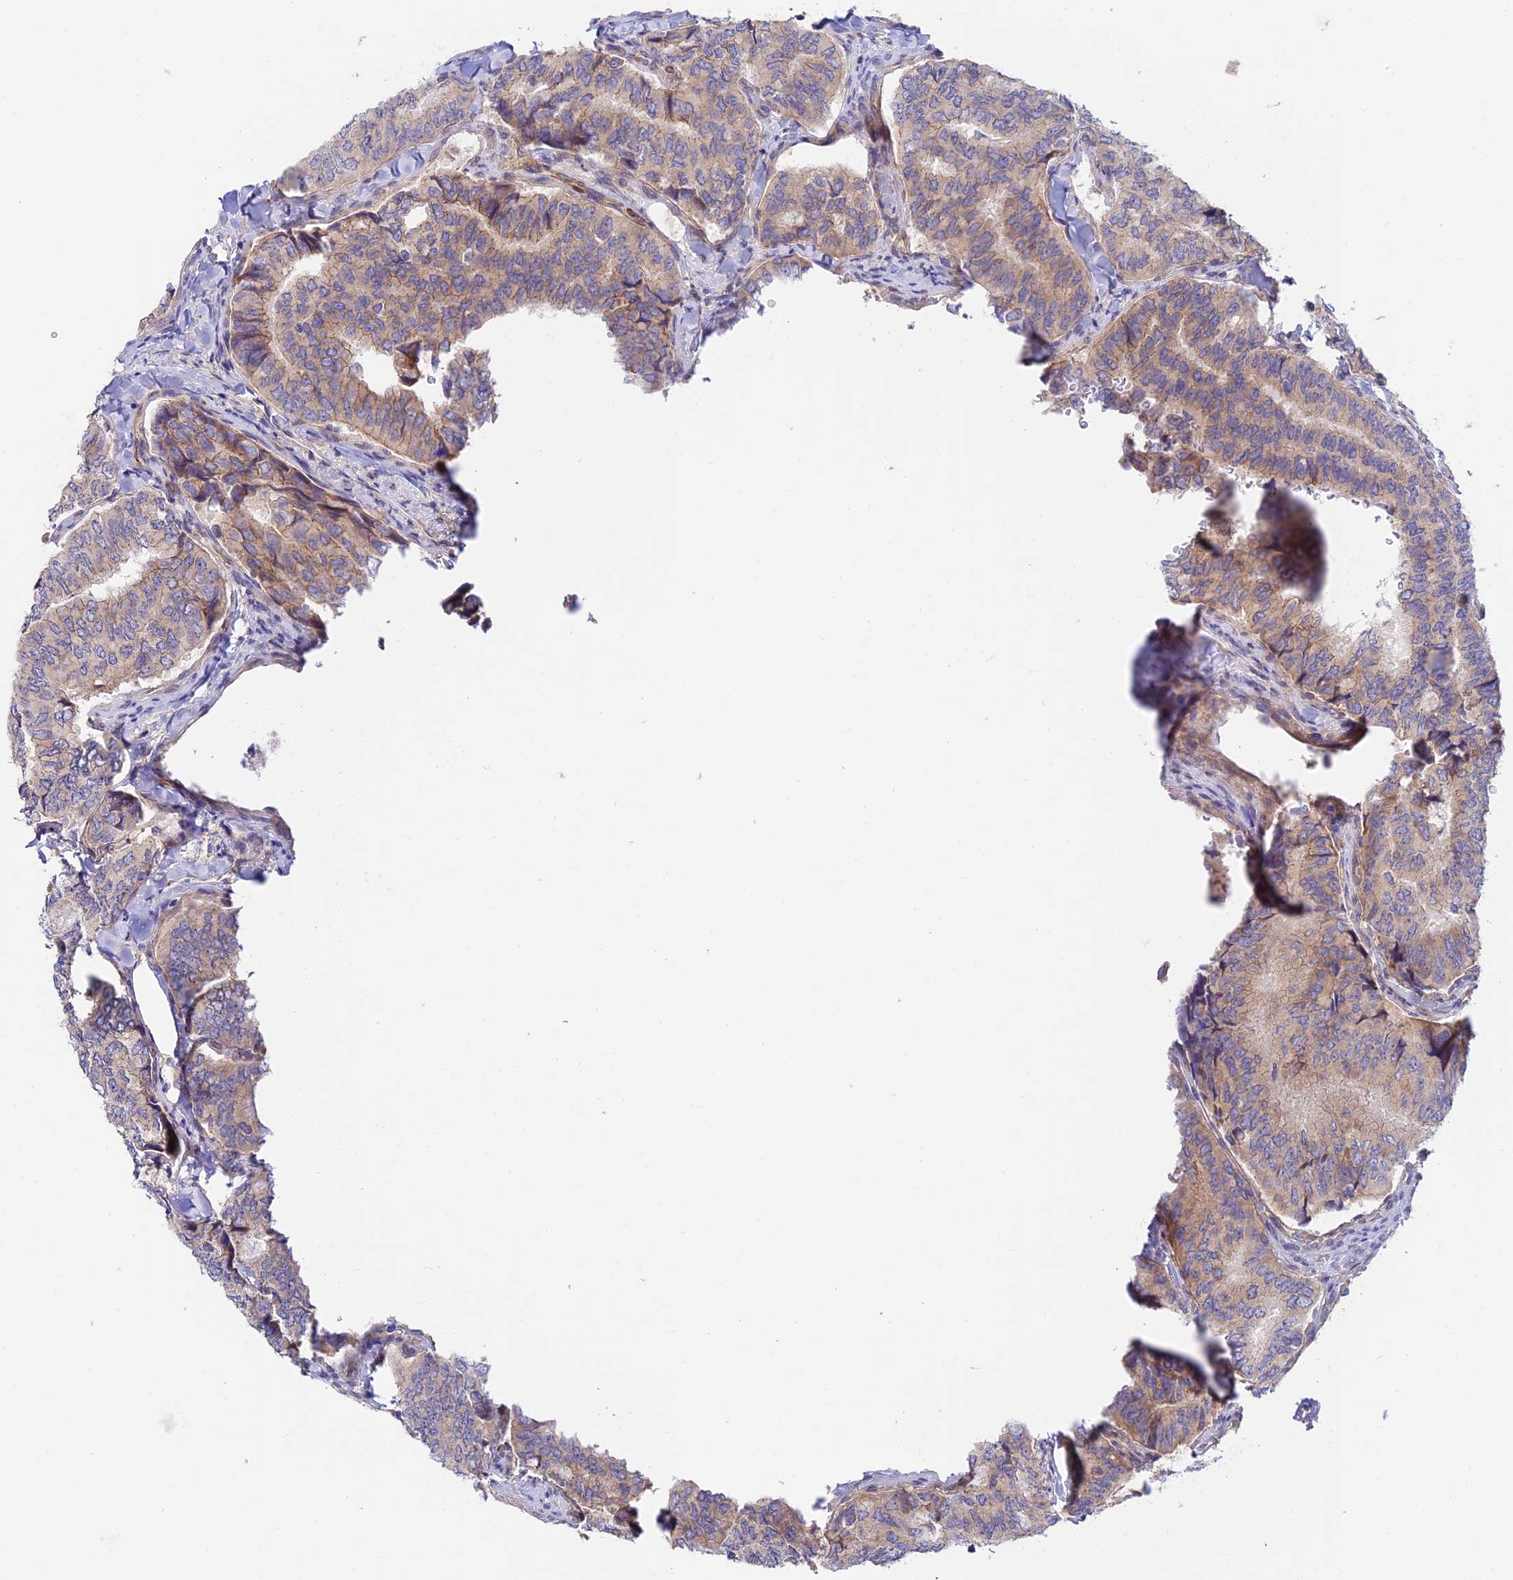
{"staining": {"intensity": "weak", "quantity": "25%-75%", "location": "cytoplasmic/membranous"}, "tissue": "thyroid cancer", "cell_type": "Tumor cells", "image_type": "cancer", "snomed": [{"axis": "morphology", "description": "Papillary adenocarcinoma, NOS"}, {"axis": "topography", "description": "Thyroid gland"}], "caption": "A histopathology image of human thyroid papillary adenocarcinoma stained for a protein reveals weak cytoplasmic/membranous brown staining in tumor cells. The staining was performed using DAB (3,3'-diaminobenzidine) to visualize the protein expression in brown, while the nuclei were stained in blue with hematoxylin (Magnification: 20x).", "gene": "ANKRD50", "patient": {"sex": "female", "age": 35}}